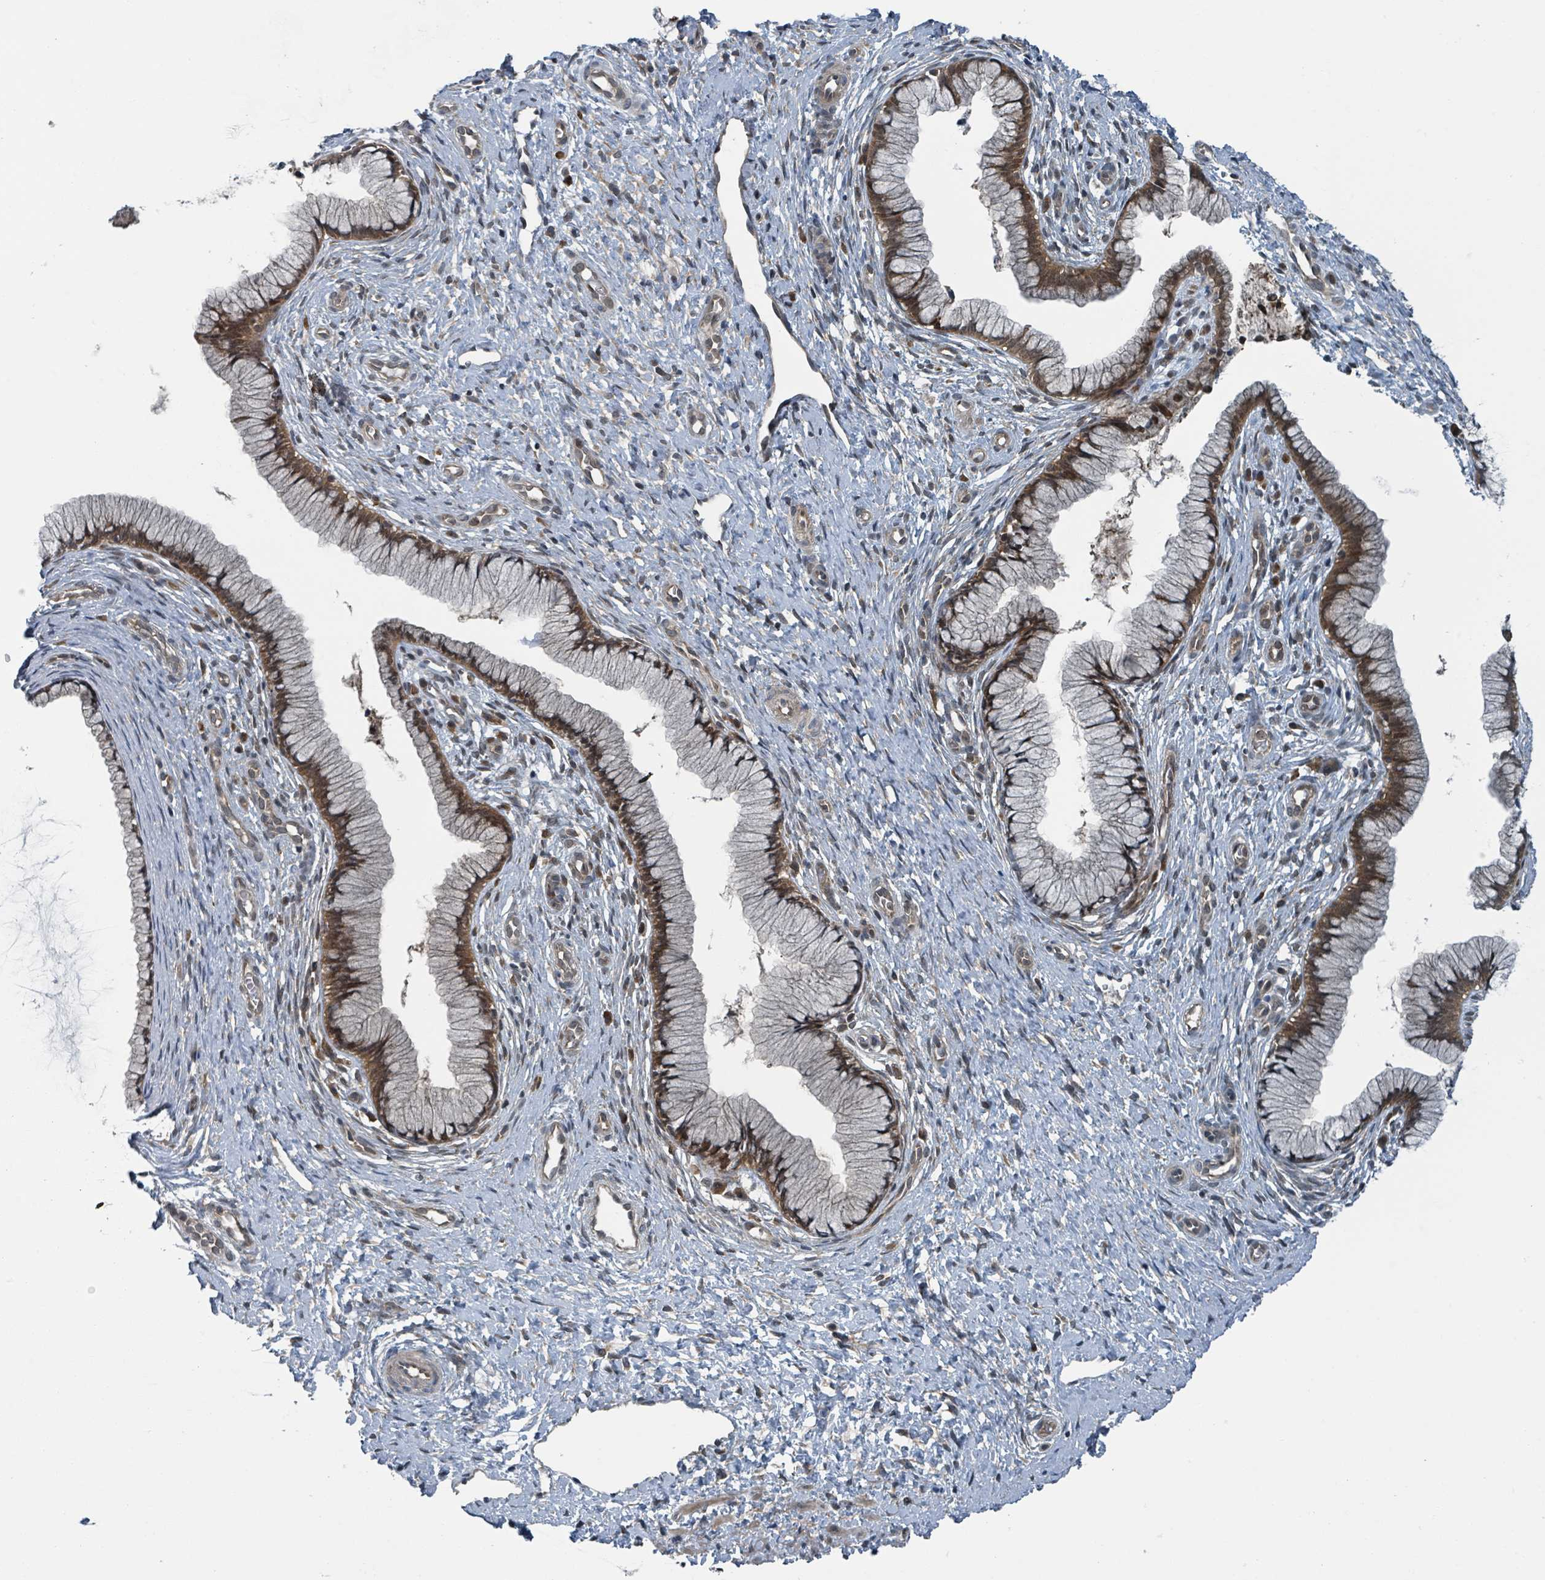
{"staining": {"intensity": "strong", "quantity": ">75%", "location": "cytoplasmic/membranous,nuclear"}, "tissue": "cervix", "cell_type": "Glandular cells", "image_type": "normal", "snomed": [{"axis": "morphology", "description": "Normal tissue, NOS"}, {"axis": "topography", "description": "Cervix"}], "caption": "About >75% of glandular cells in normal cervix exhibit strong cytoplasmic/membranous,nuclear protein staining as visualized by brown immunohistochemical staining.", "gene": "GOLGA7B", "patient": {"sex": "female", "age": 36}}